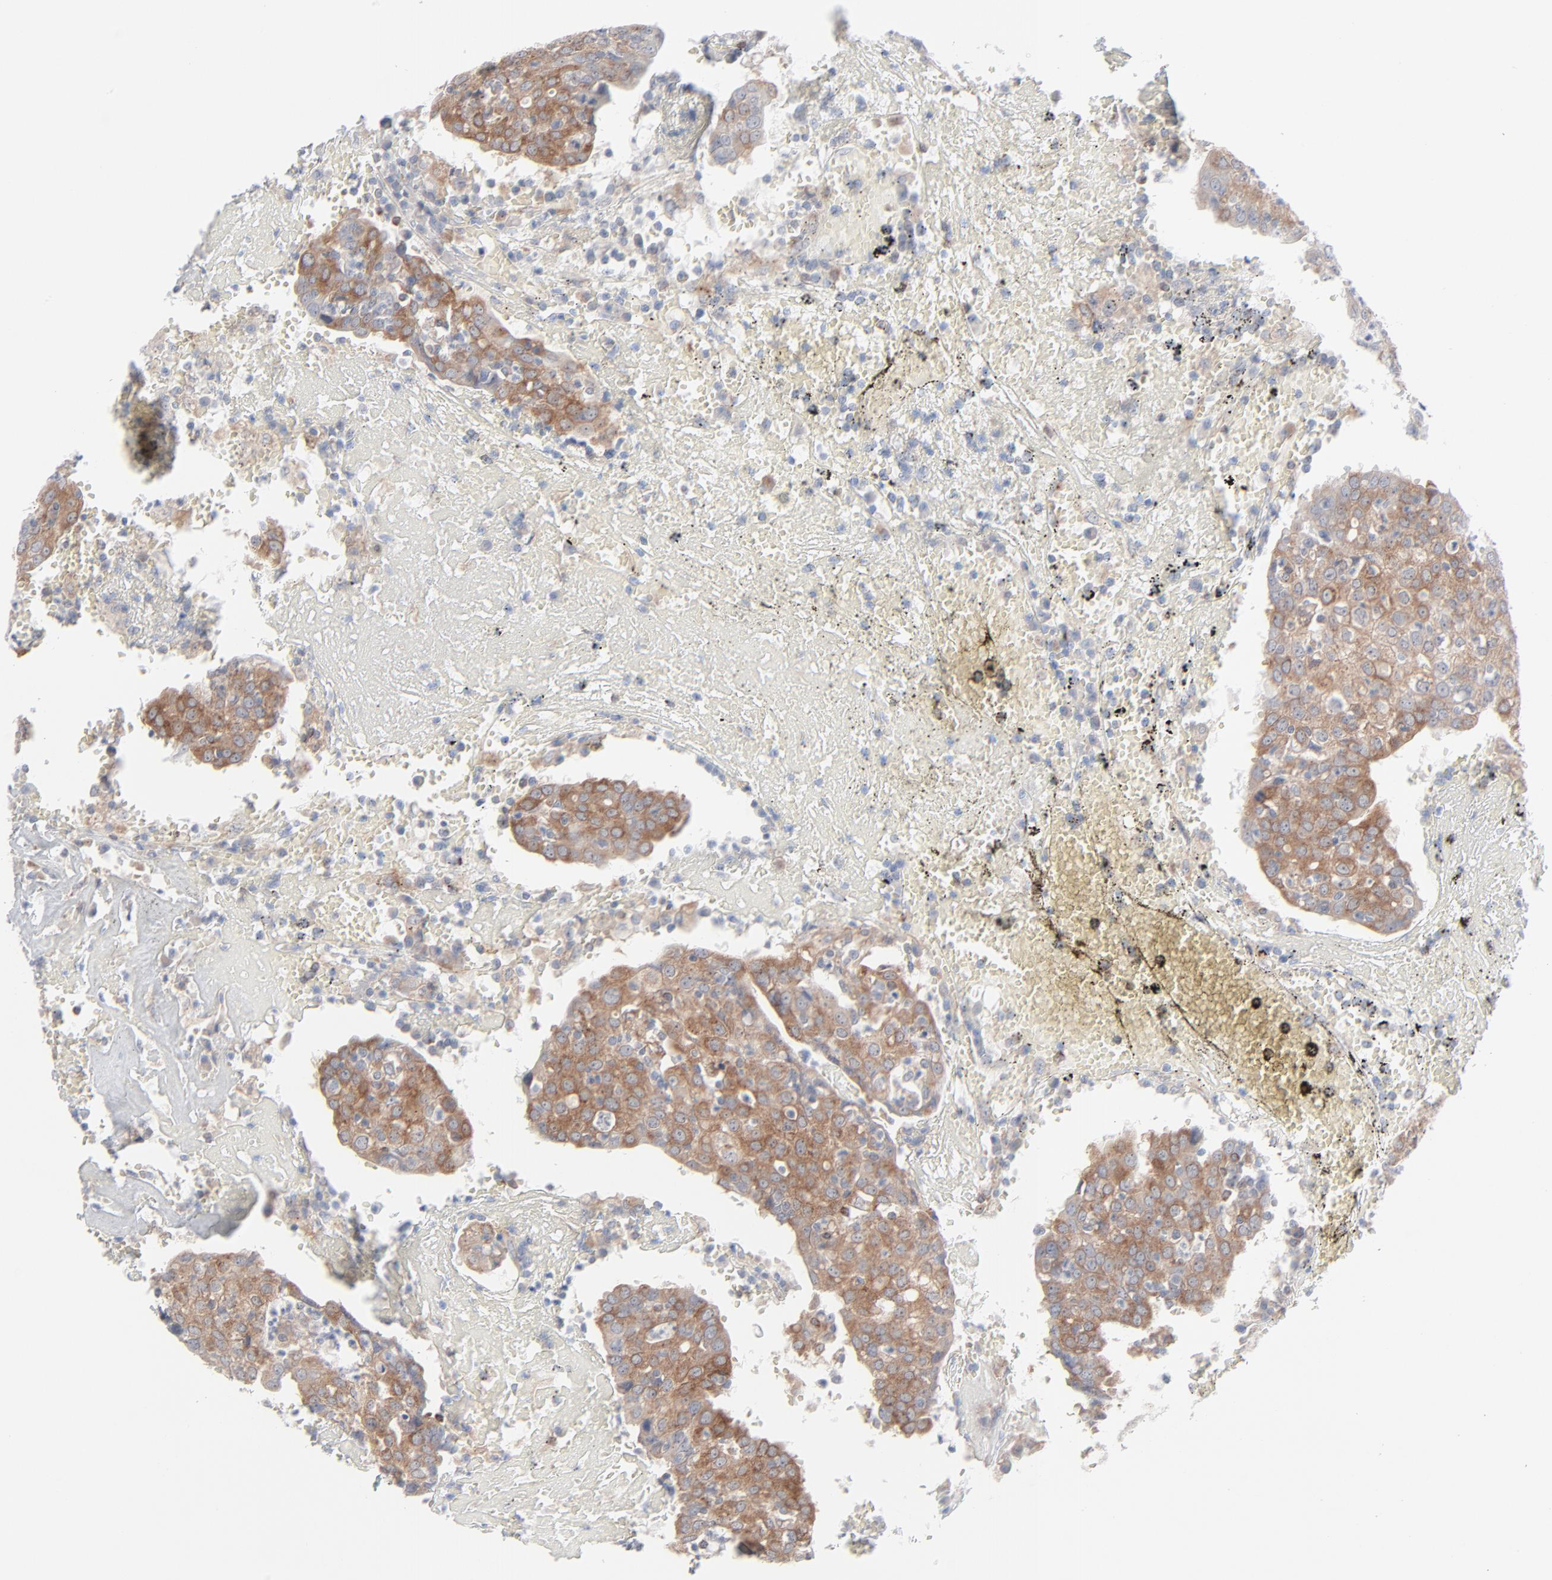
{"staining": {"intensity": "moderate", "quantity": ">75%", "location": "cytoplasmic/membranous"}, "tissue": "head and neck cancer", "cell_type": "Tumor cells", "image_type": "cancer", "snomed": [{"axis": "morphology", "description": "Adenocarcinoma, NOS"}, {"axis": "topography", "description": "Salivary gland"}, {"axis": "topography", "description": "Head-Neck"}], "caption": "Head and neck cancer was stained to show a protein in brown. There is medium levels of moderate cytoplasmic/membranous positivity in approximately >75% of tumor cells.", "gene": "KDSR", "patient": {"sex": "female", "age": 65}}